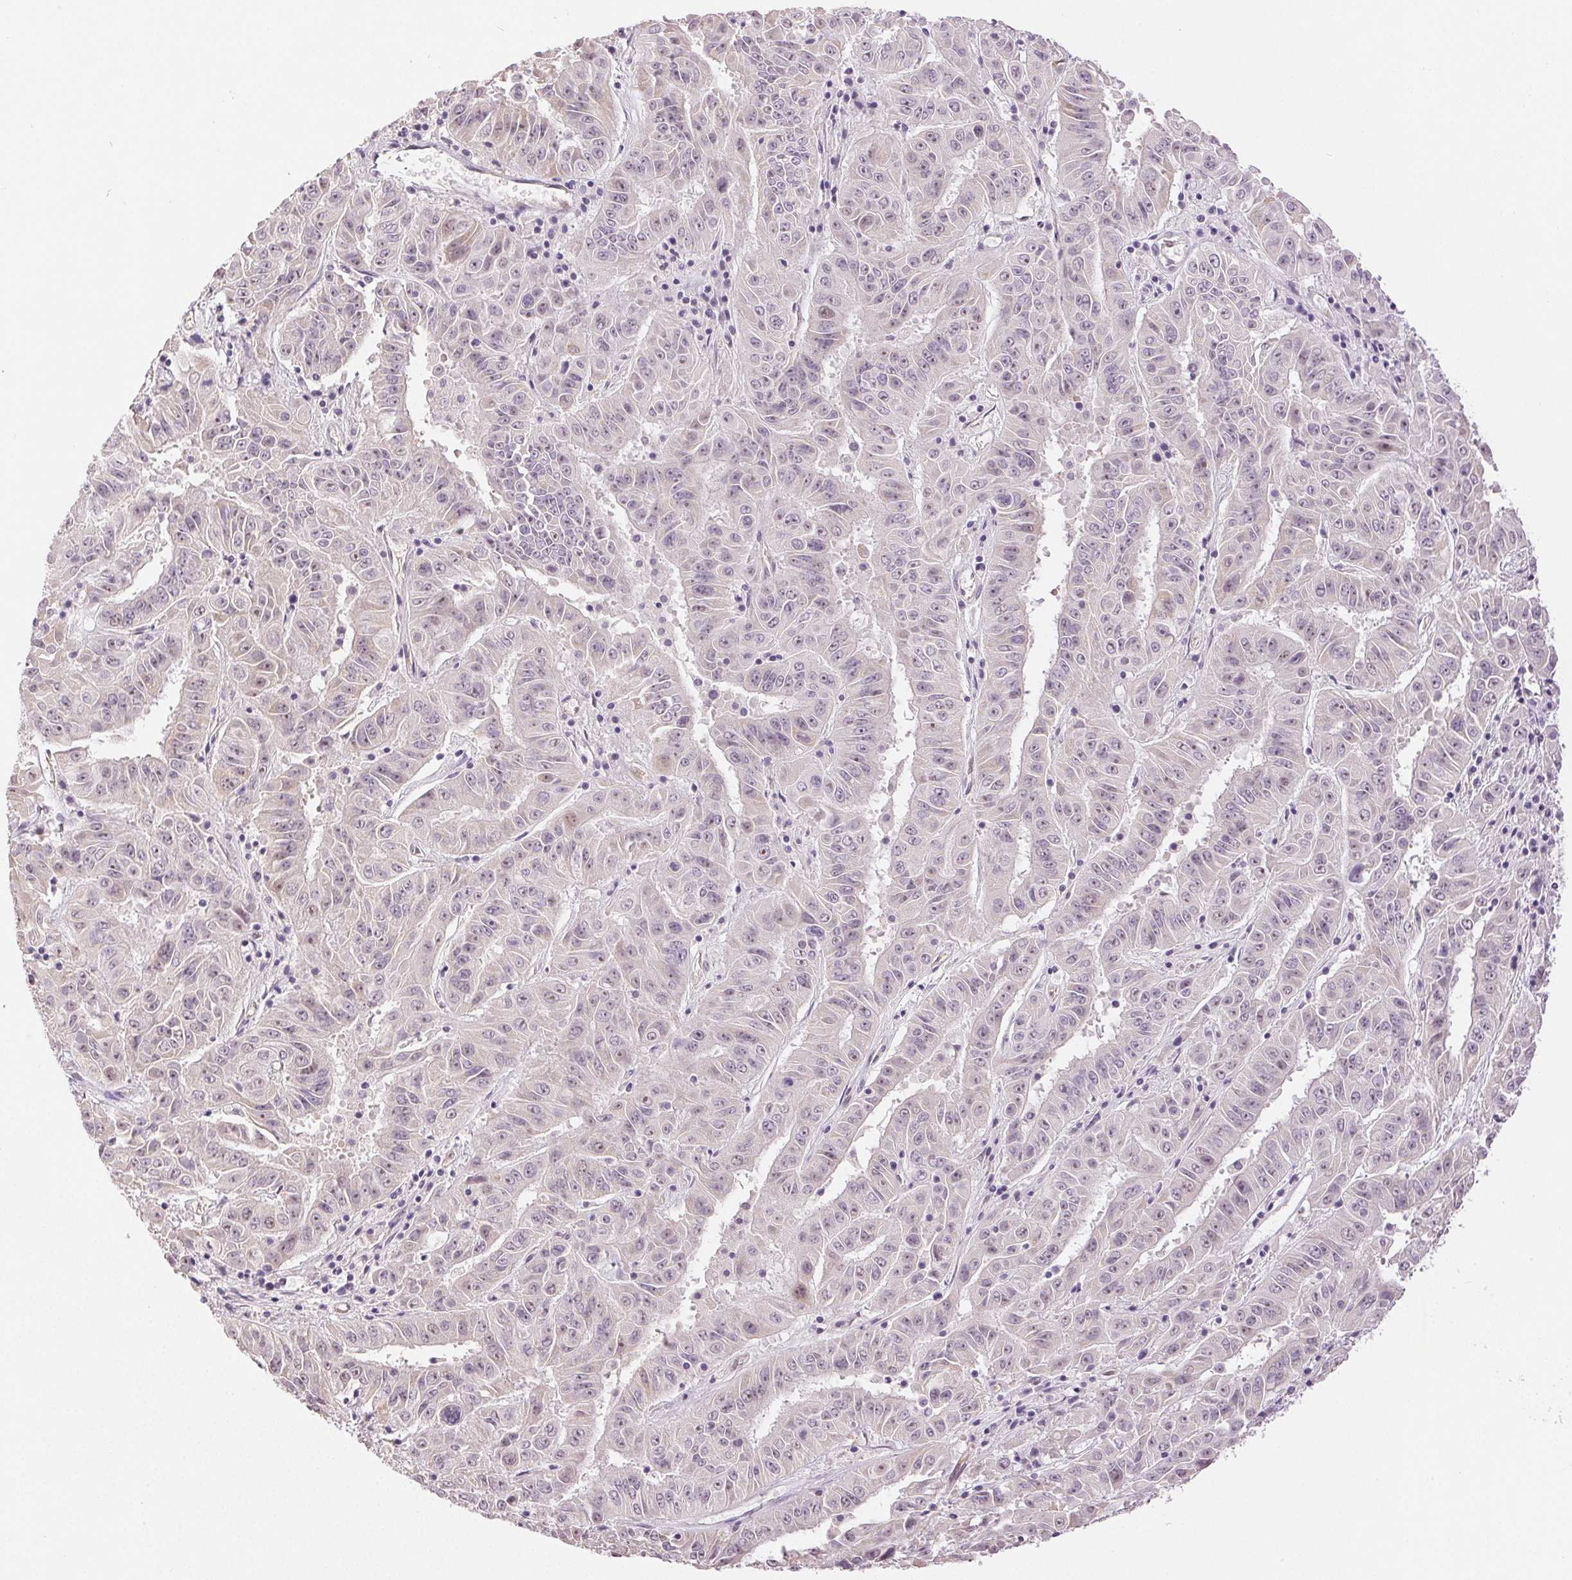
{"staining": {"intensity": "weak", "quantity": "25%-75%", "location": "nuclear"}, "tissue": "pancreatic cancer", "cell_type": "Tumor cells", "image_type": "cancer", "snomed": [{"axis": "morphology", "description": "Adenocarcinoma, NOS"}, {"axis": "topography", "description": "Pancreas"}], "caption": "Protein expression by immunohistochemistry (IHC) demonstrates weak nuclear staining in about 25%-75% of tumor cells in pancreatic cancer (adenocarcinoma). (IHC, brightfield microscopy, high magnification).", "gene": "PLCB1", "patient": {"sex": "male", "age": 63}}